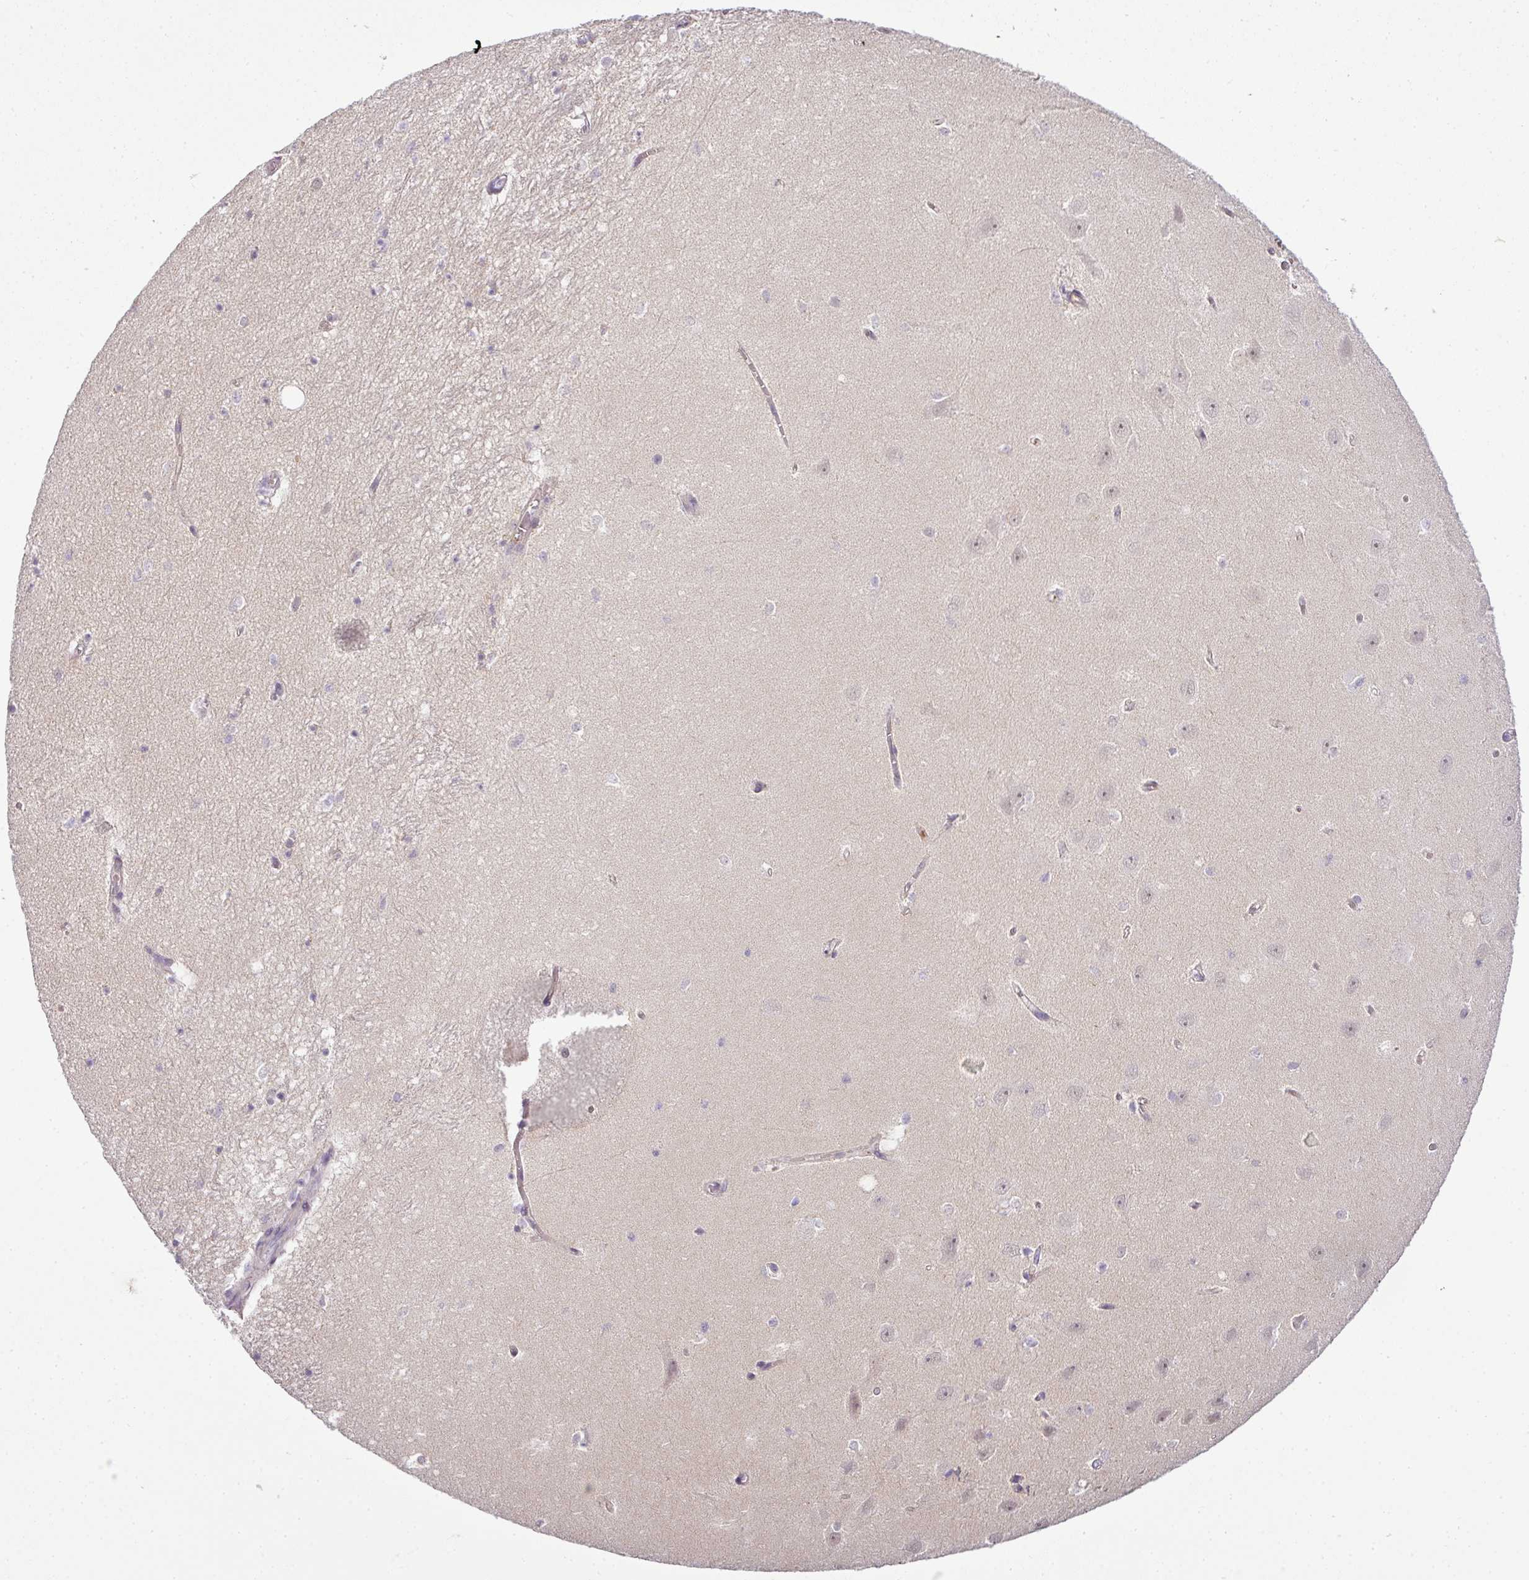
{"staining": {"intensity": "weak", "quantity": "<25%", "location": "nuclear"}, "tissue": "hippocampus", "cell_type": "Glial cells", "image_type": "normal", "snomed": [{"axis": "morphology", "description": "Normal tissue, NOS"}, {"axis": "topography", "description": "Hippocampus"}], "caption": "Photomicrograph shows no significant protein positivity in glial cells of normal hippocampus. Nuclei are stained in blue.", "gene": "LY75", "patient": {"sex": "female", "age": 64}}